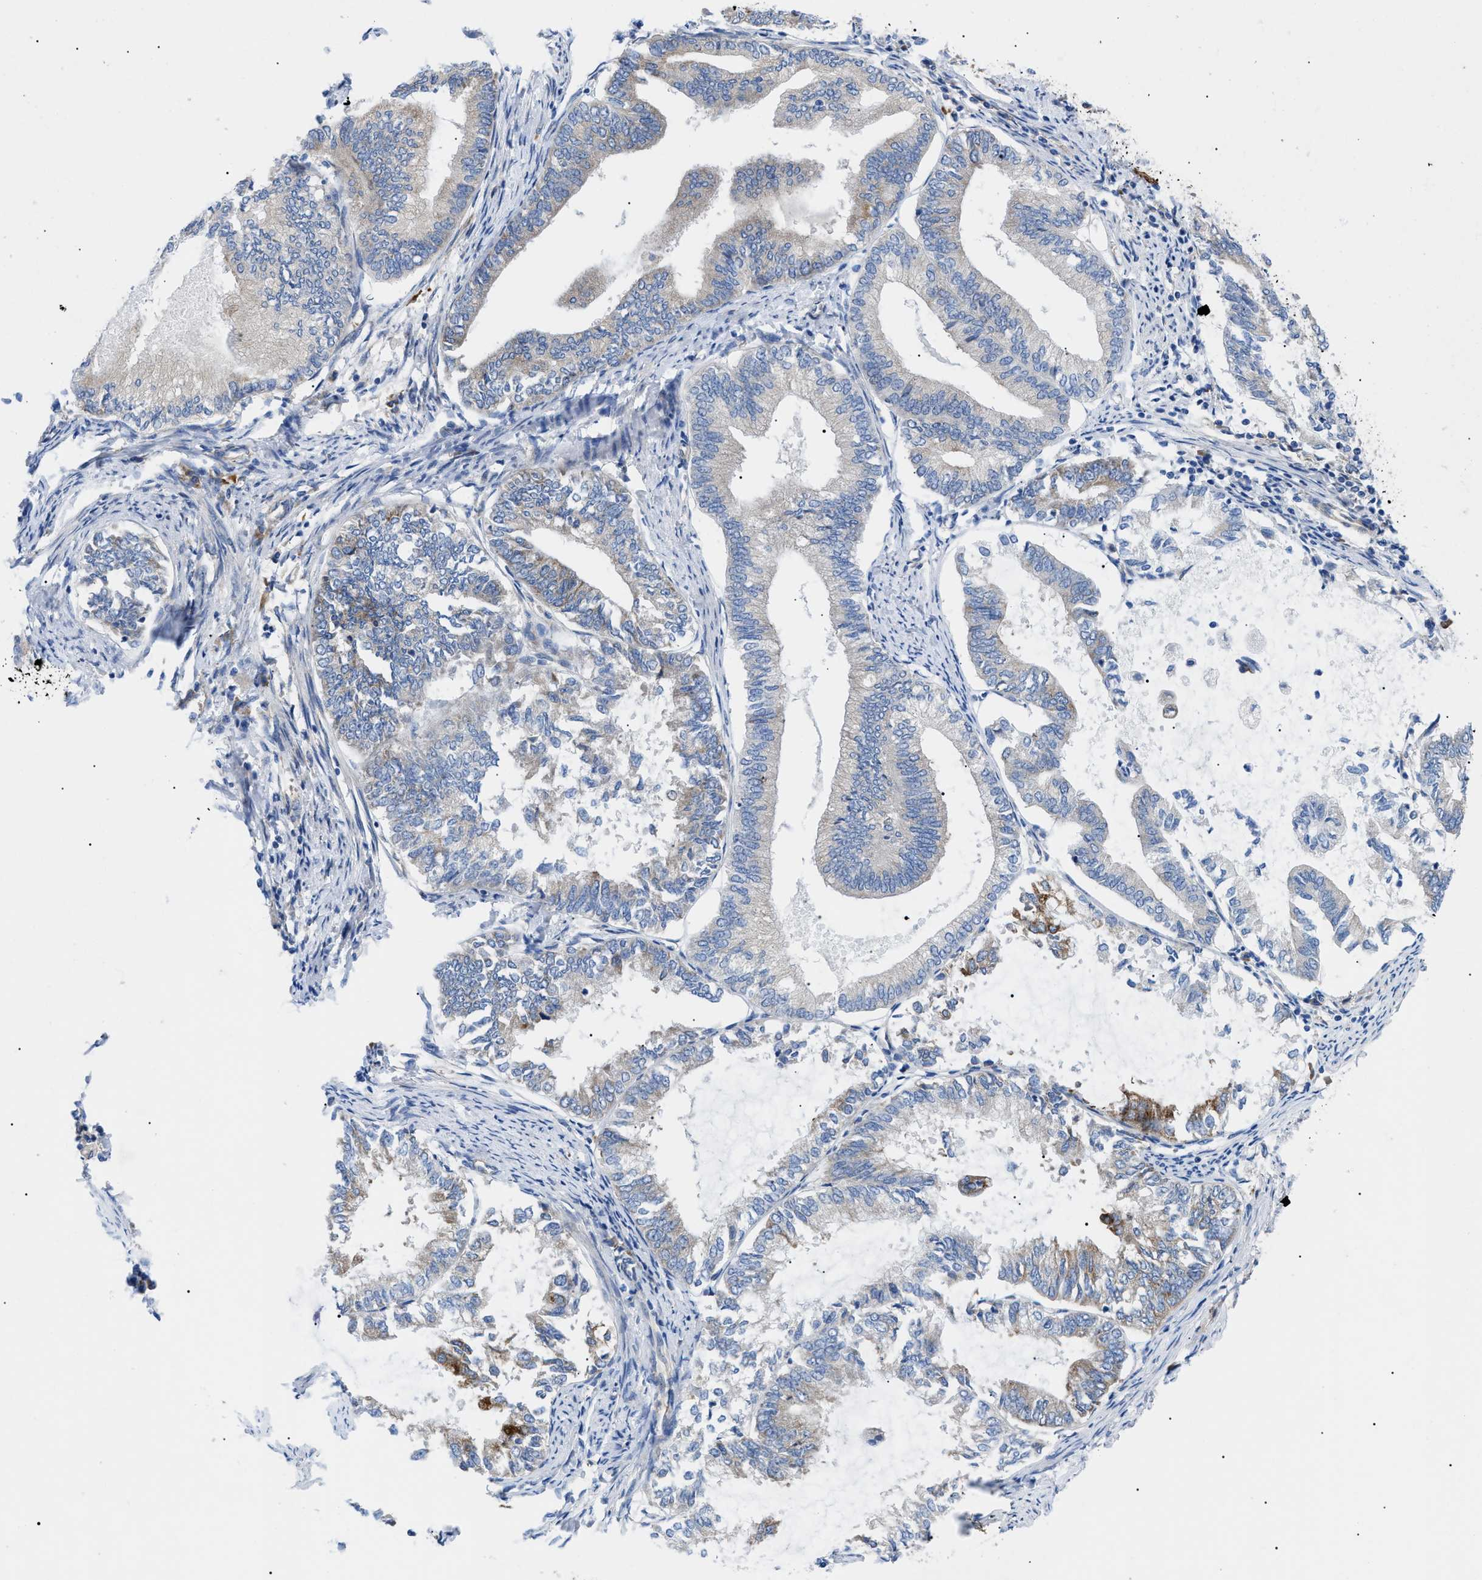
{"staining": {"intensity": "weak", "quantity": "<25%", "location": "cytoplasmic/membranous"}, "tissue": "endometrial cancer", "cell_type": "Tumor cells", "image_type": "cancer", "snomed": [{"axis": "morphology", "description": "Adenocarcinoma, NOS"}, {"axis": "topography", "description": "Endometrium"}], "caption": "Tumor cells show no significant protein positivity in endometrial adenocarcinoma.", "gene": "HSPB8", "patient": {"sex": "female", "age": 86}}